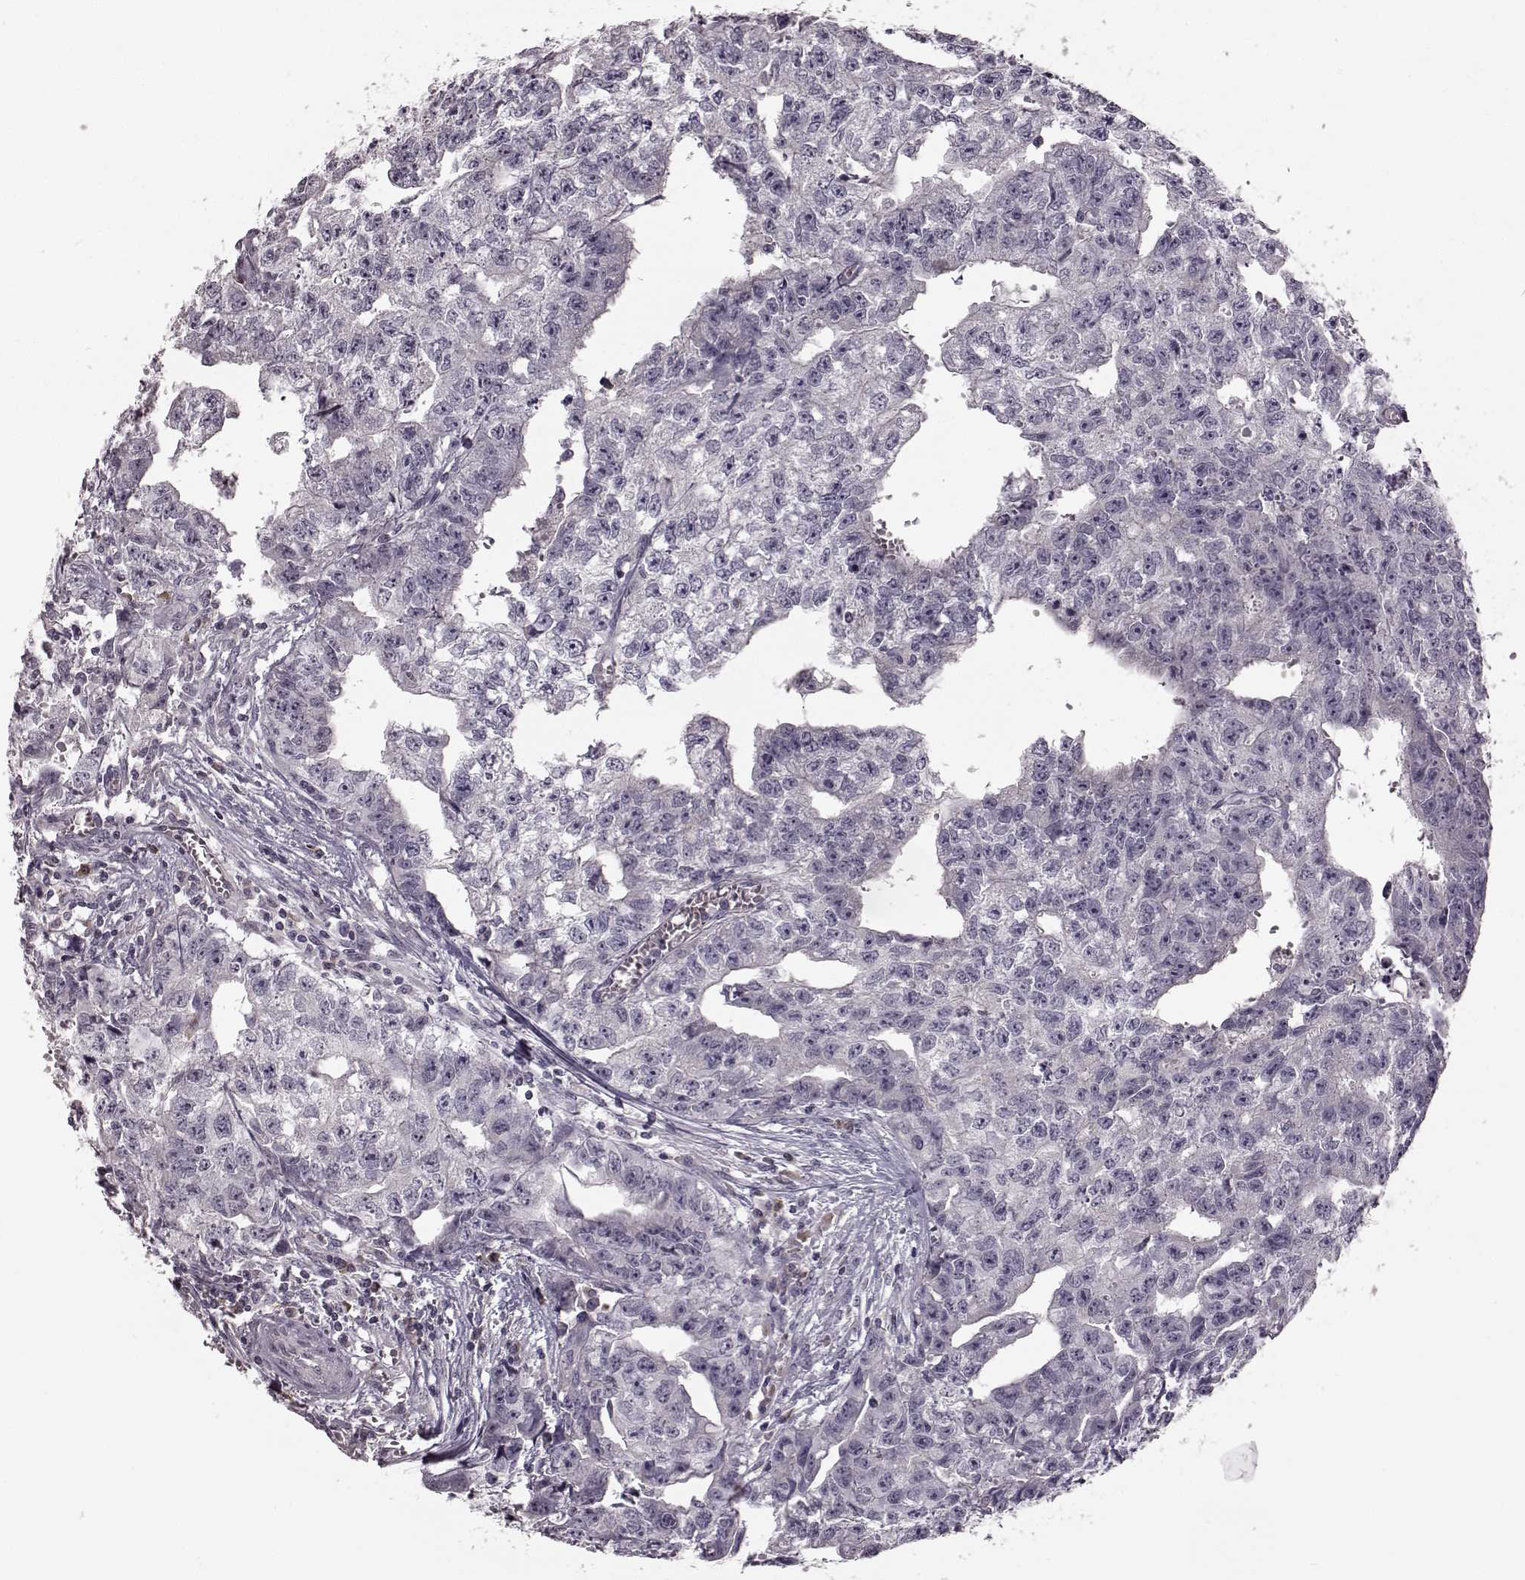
{"staining": {"intensity": "negative", "quantity": "none", "location": "none"}, "tissue": "testis cancer", "cell_type": "Tumor cells", "image_type": "cancer", "snomed": [{"axis": "morphology", "description": "Carcinoma, Embryonal, NOS"}, {"axis": "morphology", "description": "Teratoma, malignant, NOS"}, {"axis": "topography", "description": "Testis"}], "caption": "This image is of testis cancer (teratoma (malignant)) stained with IHC to label a protein in brown with the nuclei are counter-stained blue. There is no positivity in tumor cells.", "gene": "MIA", "patient": {"sex": "male", "age": 24}}